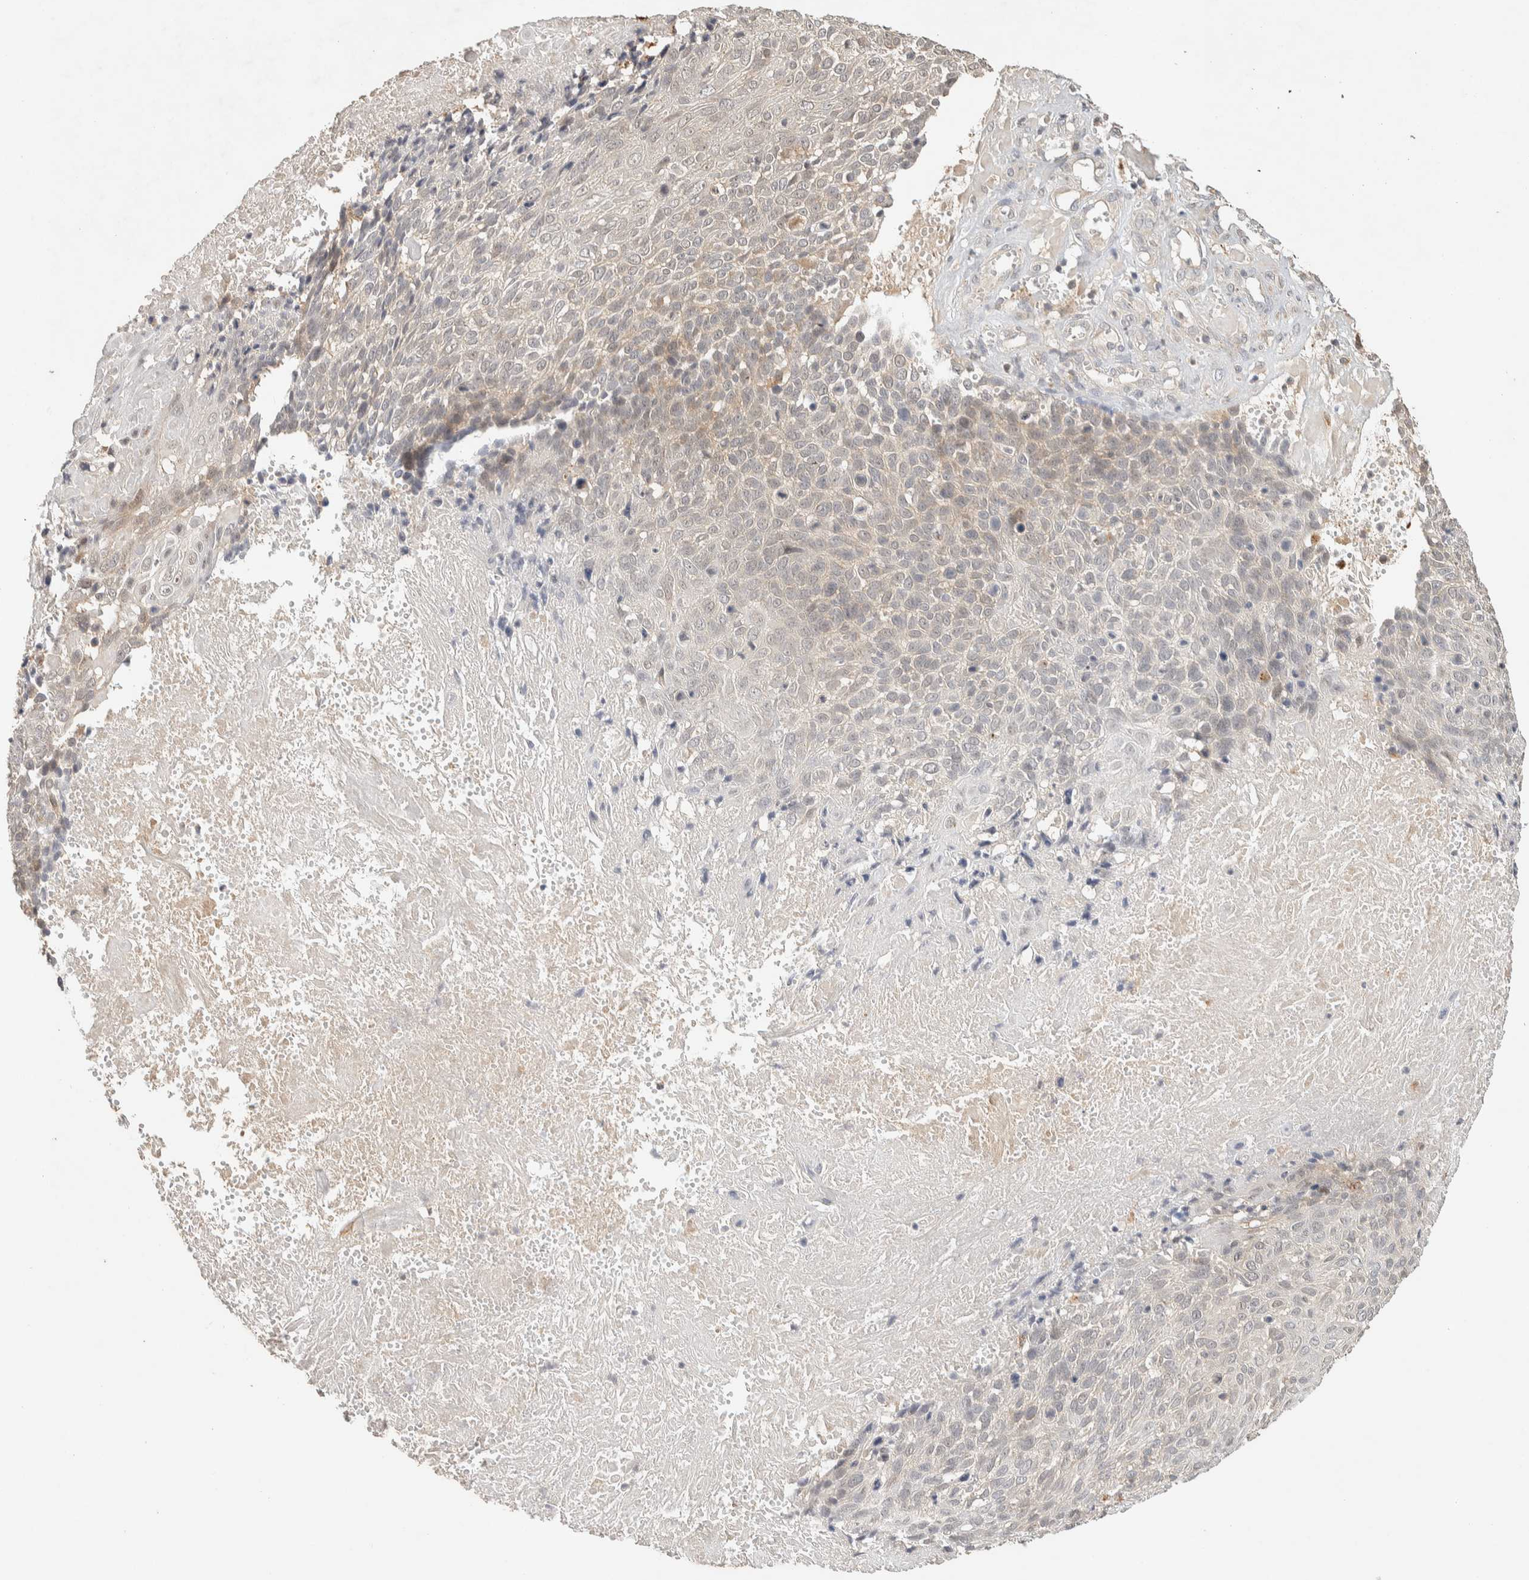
{"staining": {"intensity": "negative", "quantity": "none", "location": "none"}, "tissue": "cervical cancer", "cell_type": "Tumor cells", "image_type": "cancer", "snomed": [{"axis": "morphology", "description": "Squamous cell carcinoma, NOS"}, {"axis": "topography", "description": "Cervix"}], "caption": "This is an IHC micrograph of cervical cancer (squamous cell carcinoma). There is no expression in tumor cells.", "gene": "ITPA", "patient": {"sex": "female", "age": 74}}